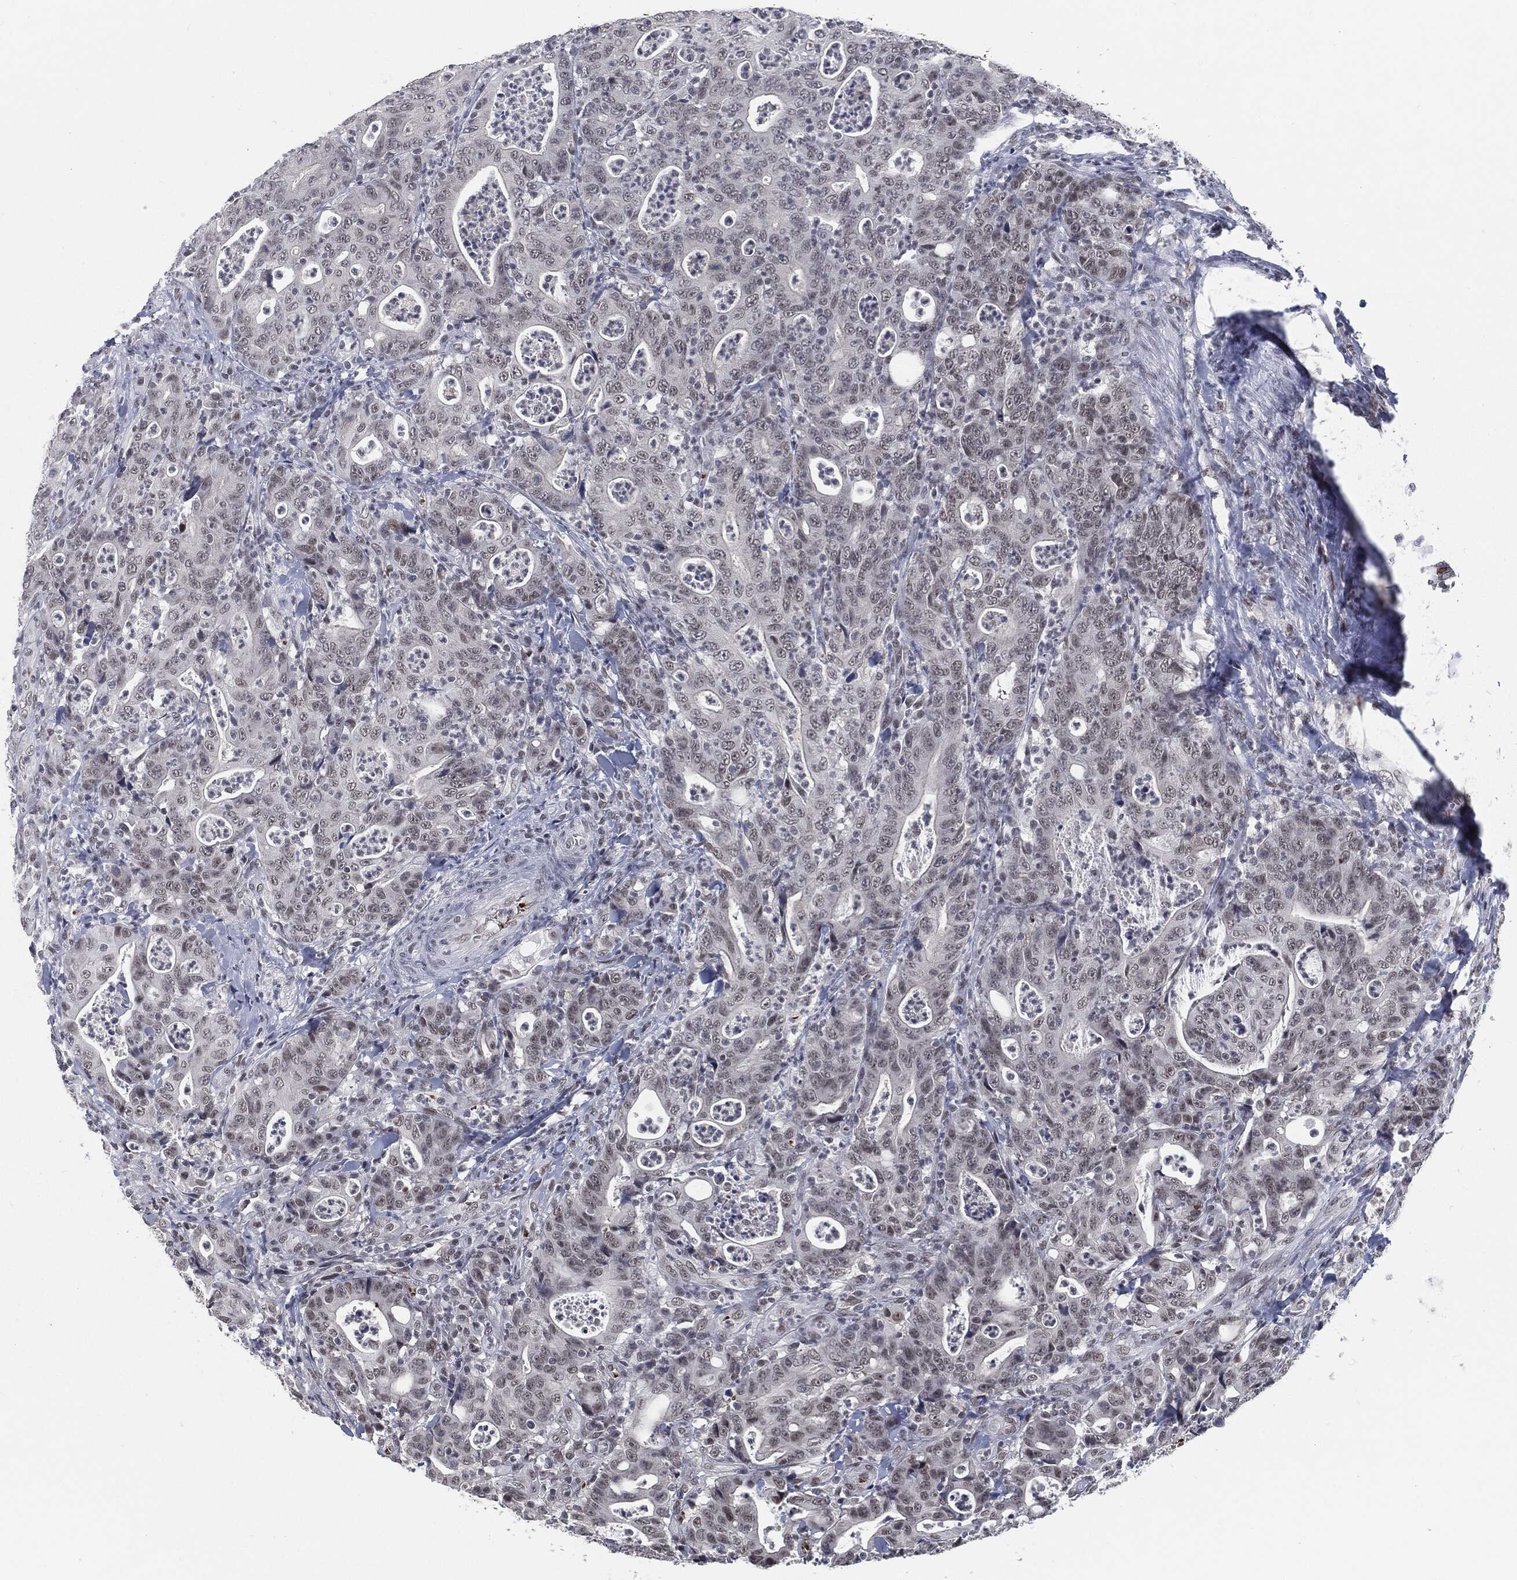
{"staining": {"intensity": "negative", "quantity": "none", "location": "none"}, "tissue": "colorectal cancer", "cell_type": "Tumor cells", "image_type": "cancer", "snomed": [{"axis": "morphology", "description": "Adenocarcinoma, NOS"}, {"axis": "topography", "description": "Colon"}], "caption": "An image of human colorectal adenocarcinoma is negative for staining in tumor cells. (DAB immunohistochemistry visualized using brightfield microscopy, high magnification).", "gene": "ANXA1", "patient": {"sex": "male", "age": 70}}